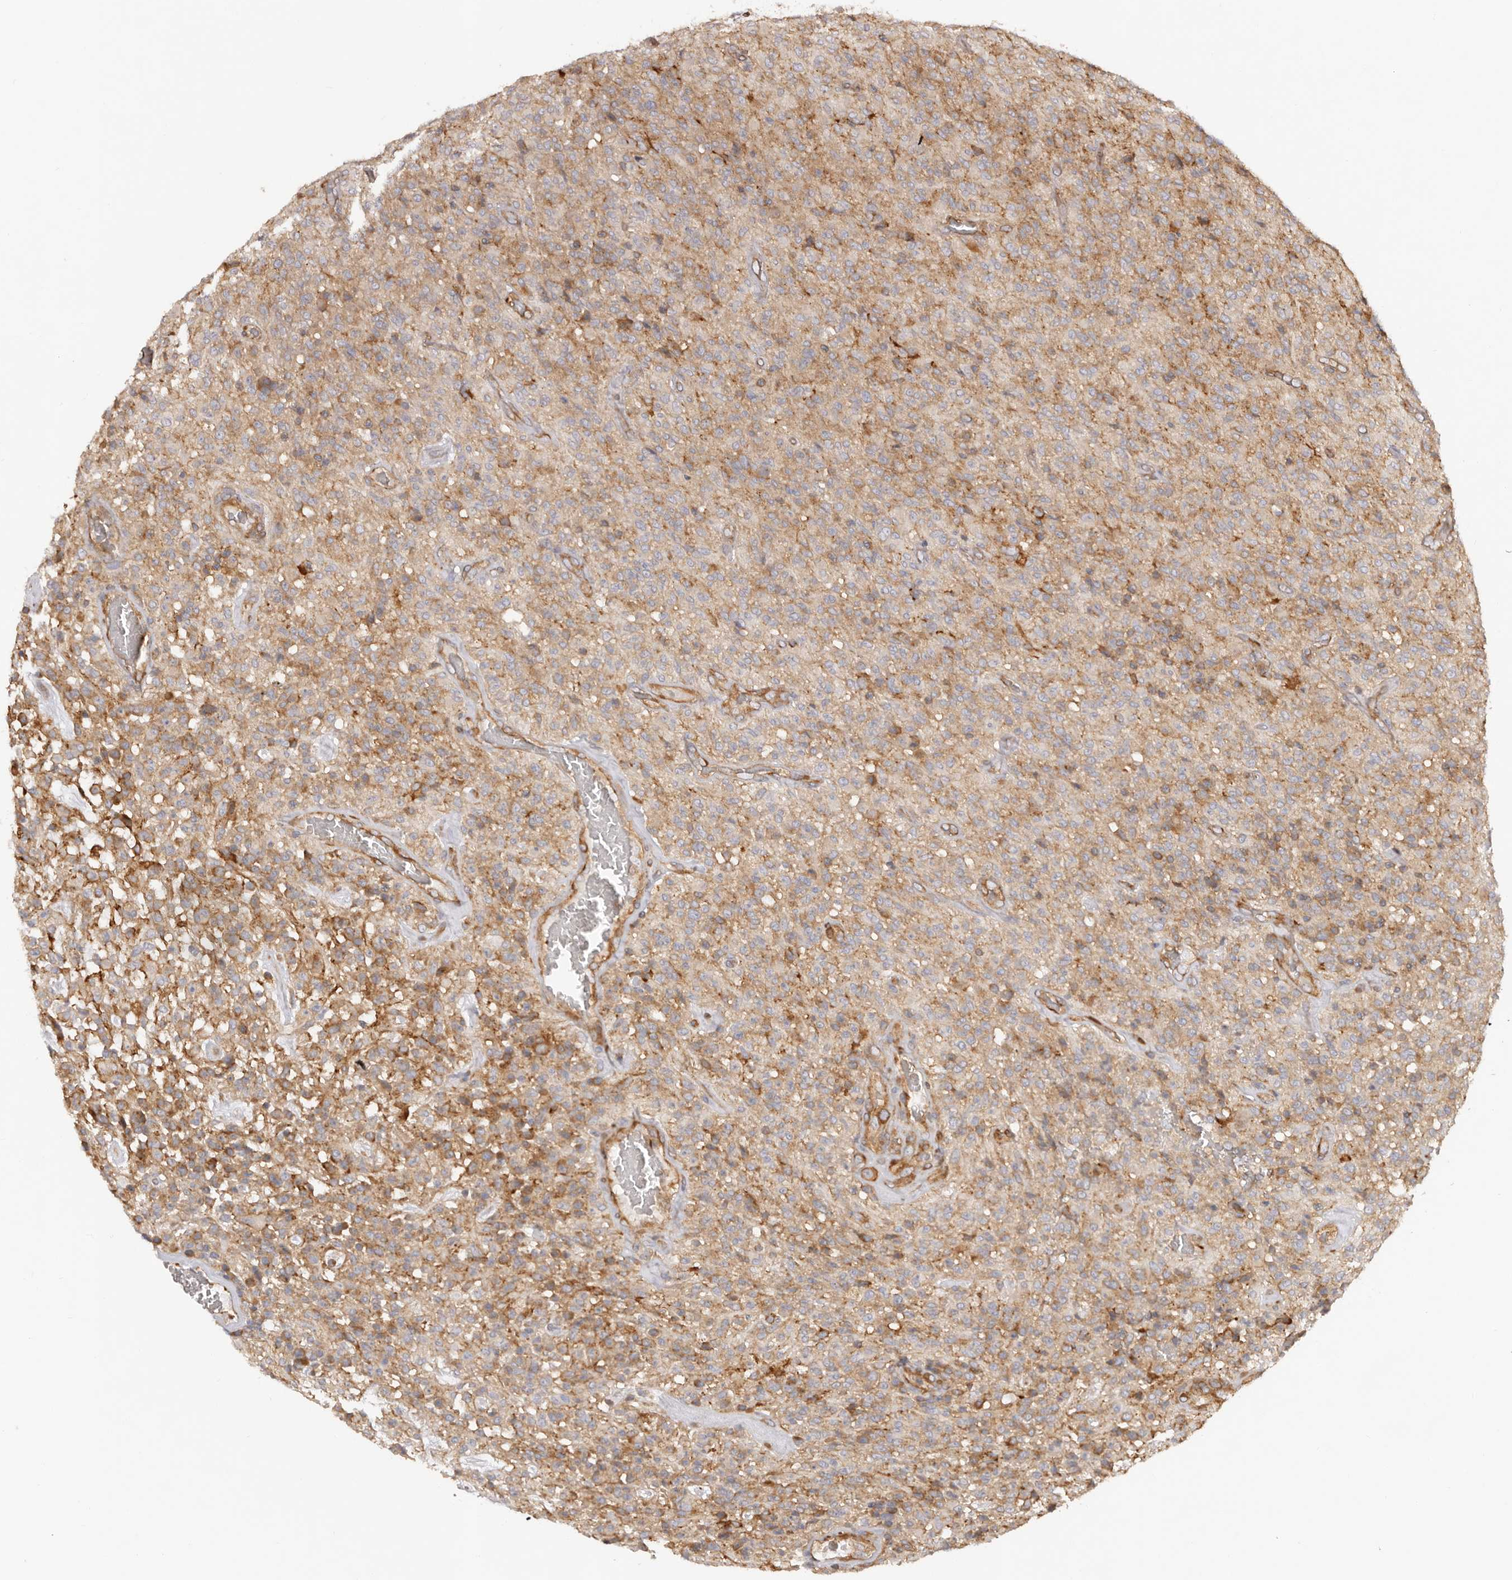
{"staining": {"intensity": "moderate", "quantity": "25%-75%", "location": "cytoplasmic/membranous"}, "tissue": "glioma", "cell_type": "Tumor cells", "image_type": "cancer", "snomed": [{"axis": "morphology", "description": "Glioma, malignant, High grade"}, {"axis": "topography", "description": "Brain"}], "caption": "The micrograph reveals immunohistochemical staining of glioma. There is moderate cytoplasmic/membranous expression is appreciated in about 25%-75% of tumor cells.", "gene": "RPS6", "patient": {"sex": "female", "age": 57}}